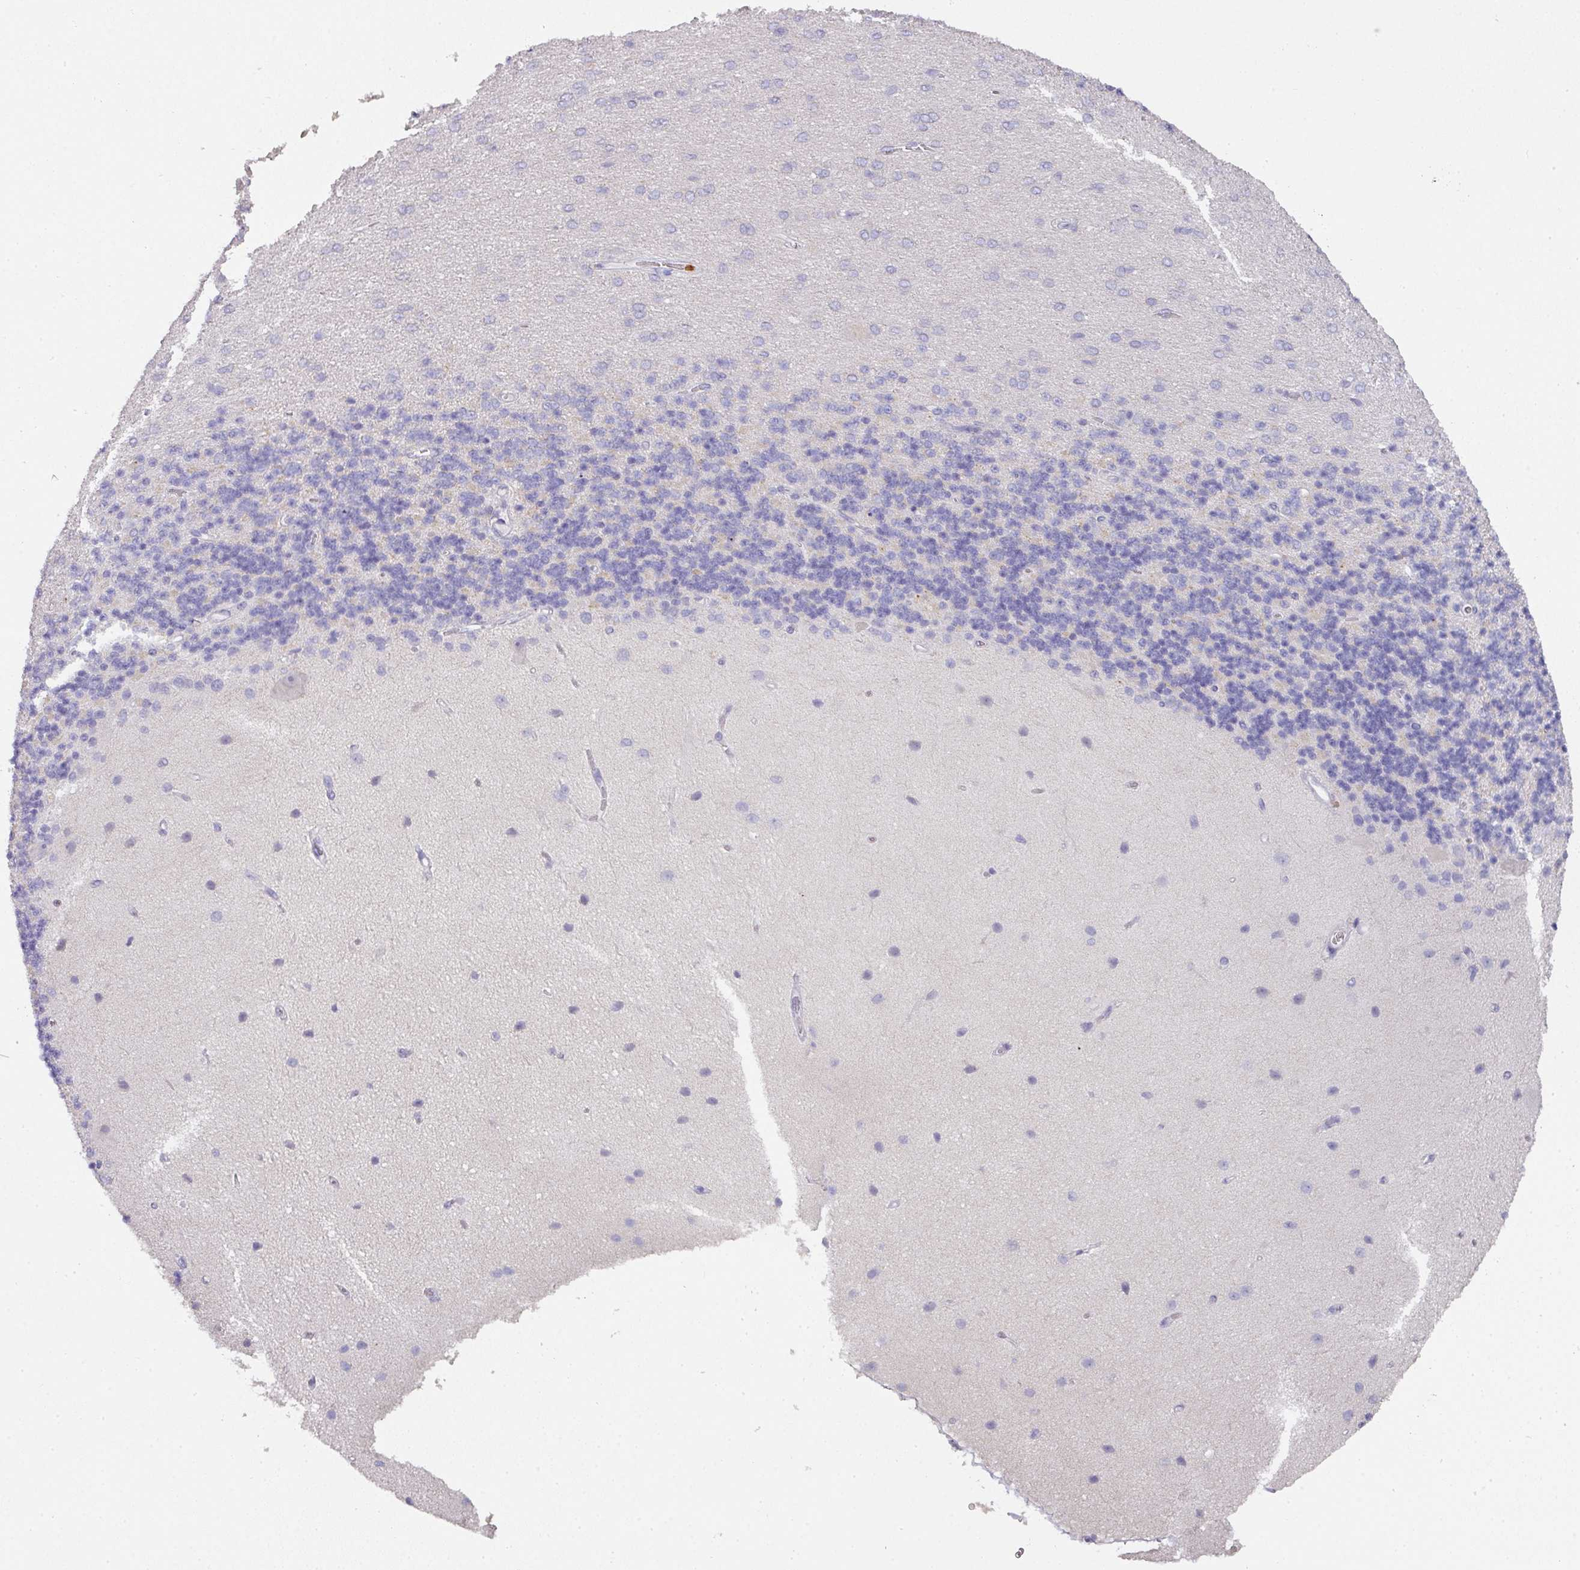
{"staining": {"intensity": "negative", "quantity": "none", "location": "none"}, "tissue": "cerebellum", "cell_type": "Cells in granular layer", "image_type": "normal", "snomed": [{"axis": "morphology", "description": "Normal tissue, NOS"}, {"axis": "topography", "description": "Cerebellum"}], "caption": "IHC micrograph of benign cerebellum: human cerebellum stained with DAB exhibits no significant protein staining in cells in granular layer. (DAB (3,3'-diaminobenzidine) immunohistochemistry, high magnification).", "gene": "HHEX", "patient": {"sex": "female", "age": 29}}